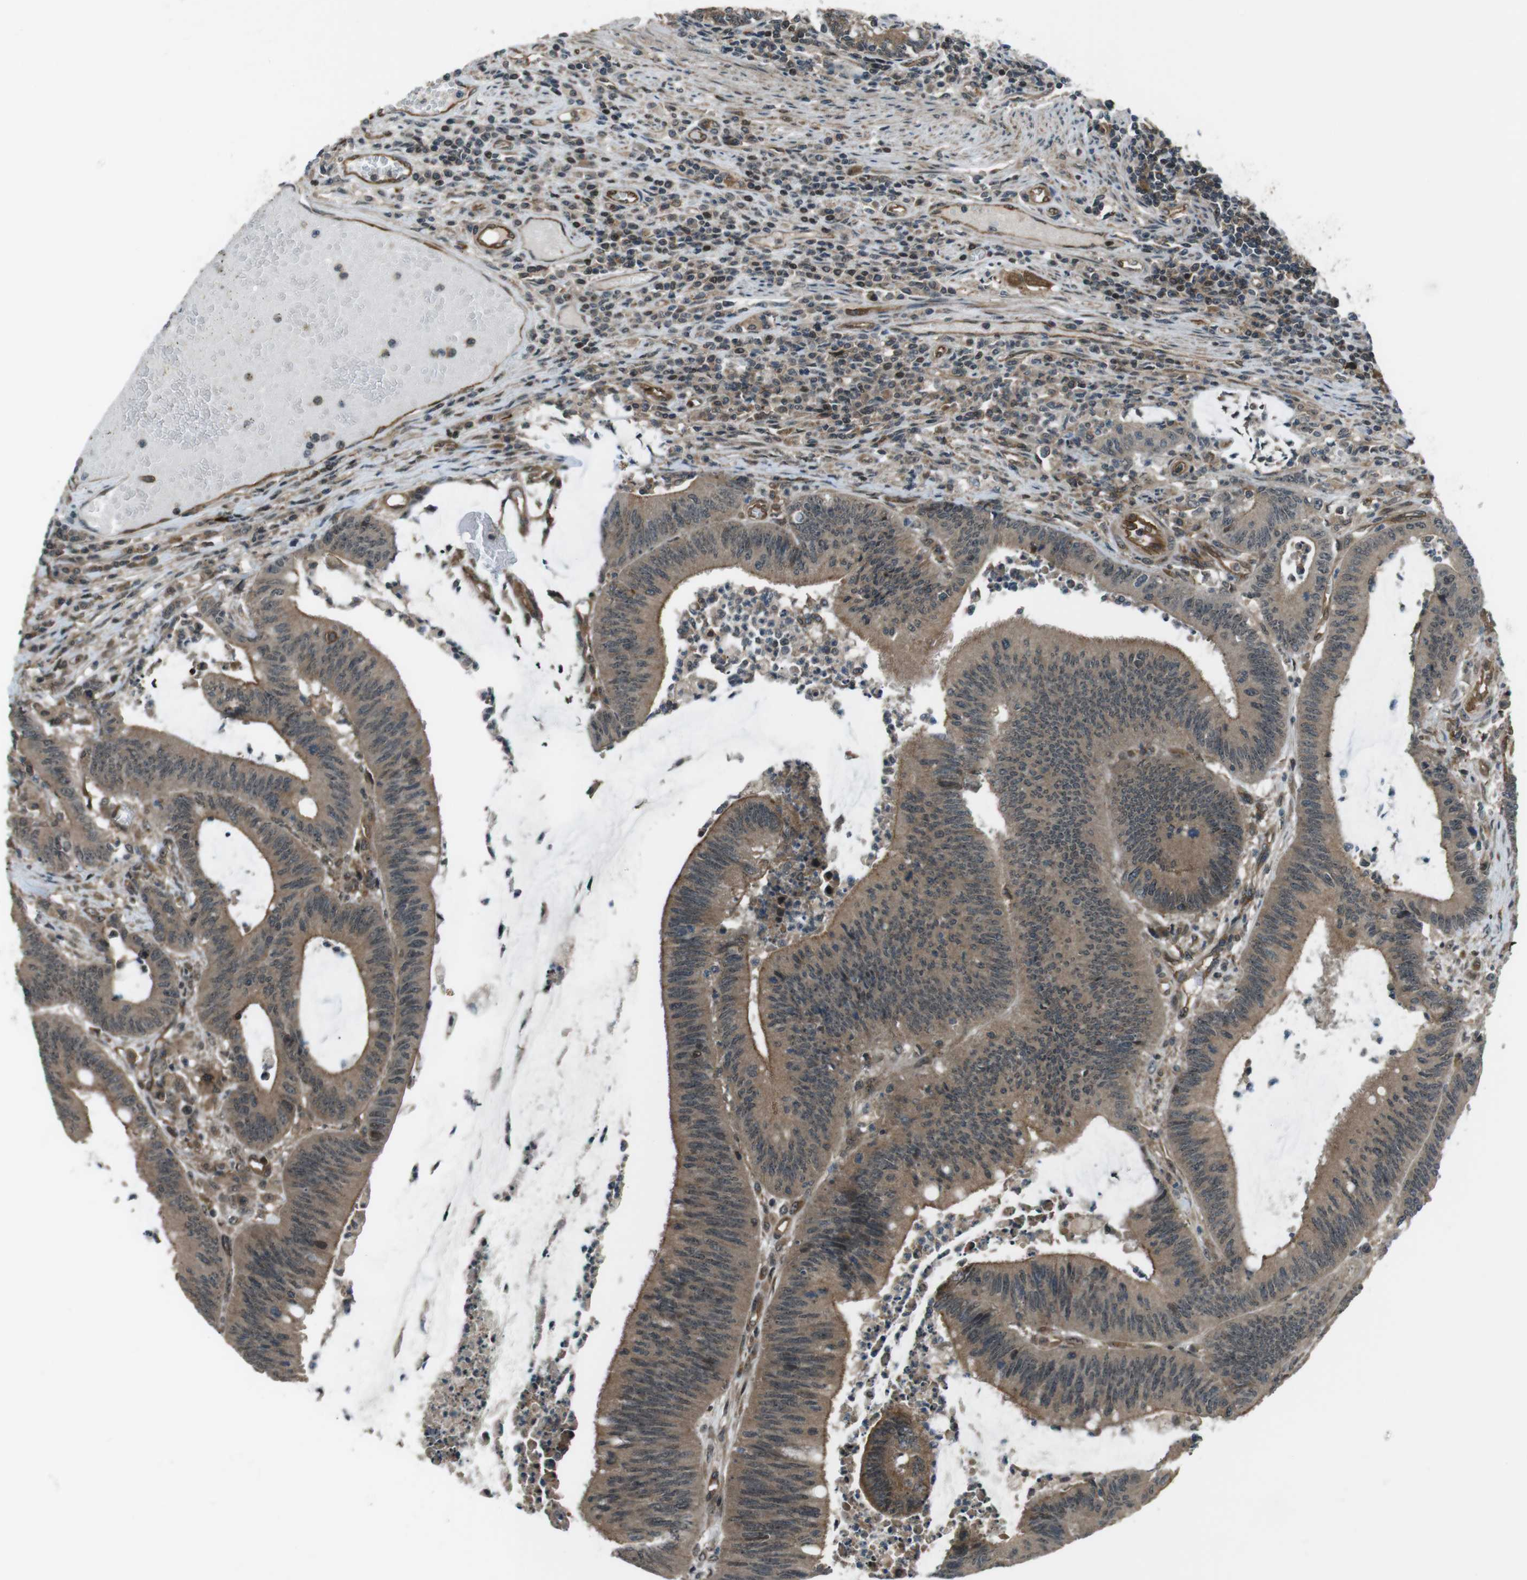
{"staining": {"intensity": "moderate", "quantity": ">75%", "location": "cytoplasmic/membranous,nuclear"}, "tissue": "colorectal cancer", "cell_type": "Tumor cells", "image_type": "cancer", "snomed": [{"axis": "morphology", "description": "Adenocarcinoma, NOS"}, {"axis": "topography", "description": "Rectum"}], "caption": "Immunohistochemistry micrograph of neoplastic tissue: colorectal cancer (adenocarcinoma) stained using immunohistochemistry exhibits medium levels of moderate protein expression localized specifically in the cytoplasmic/membranous and nuclear of tumor cells, appearing as a cytoplasmic/membranous and nuclear brown color.", "gene": "TIAM2", "patient": {"sex": "female", "age": 66}}